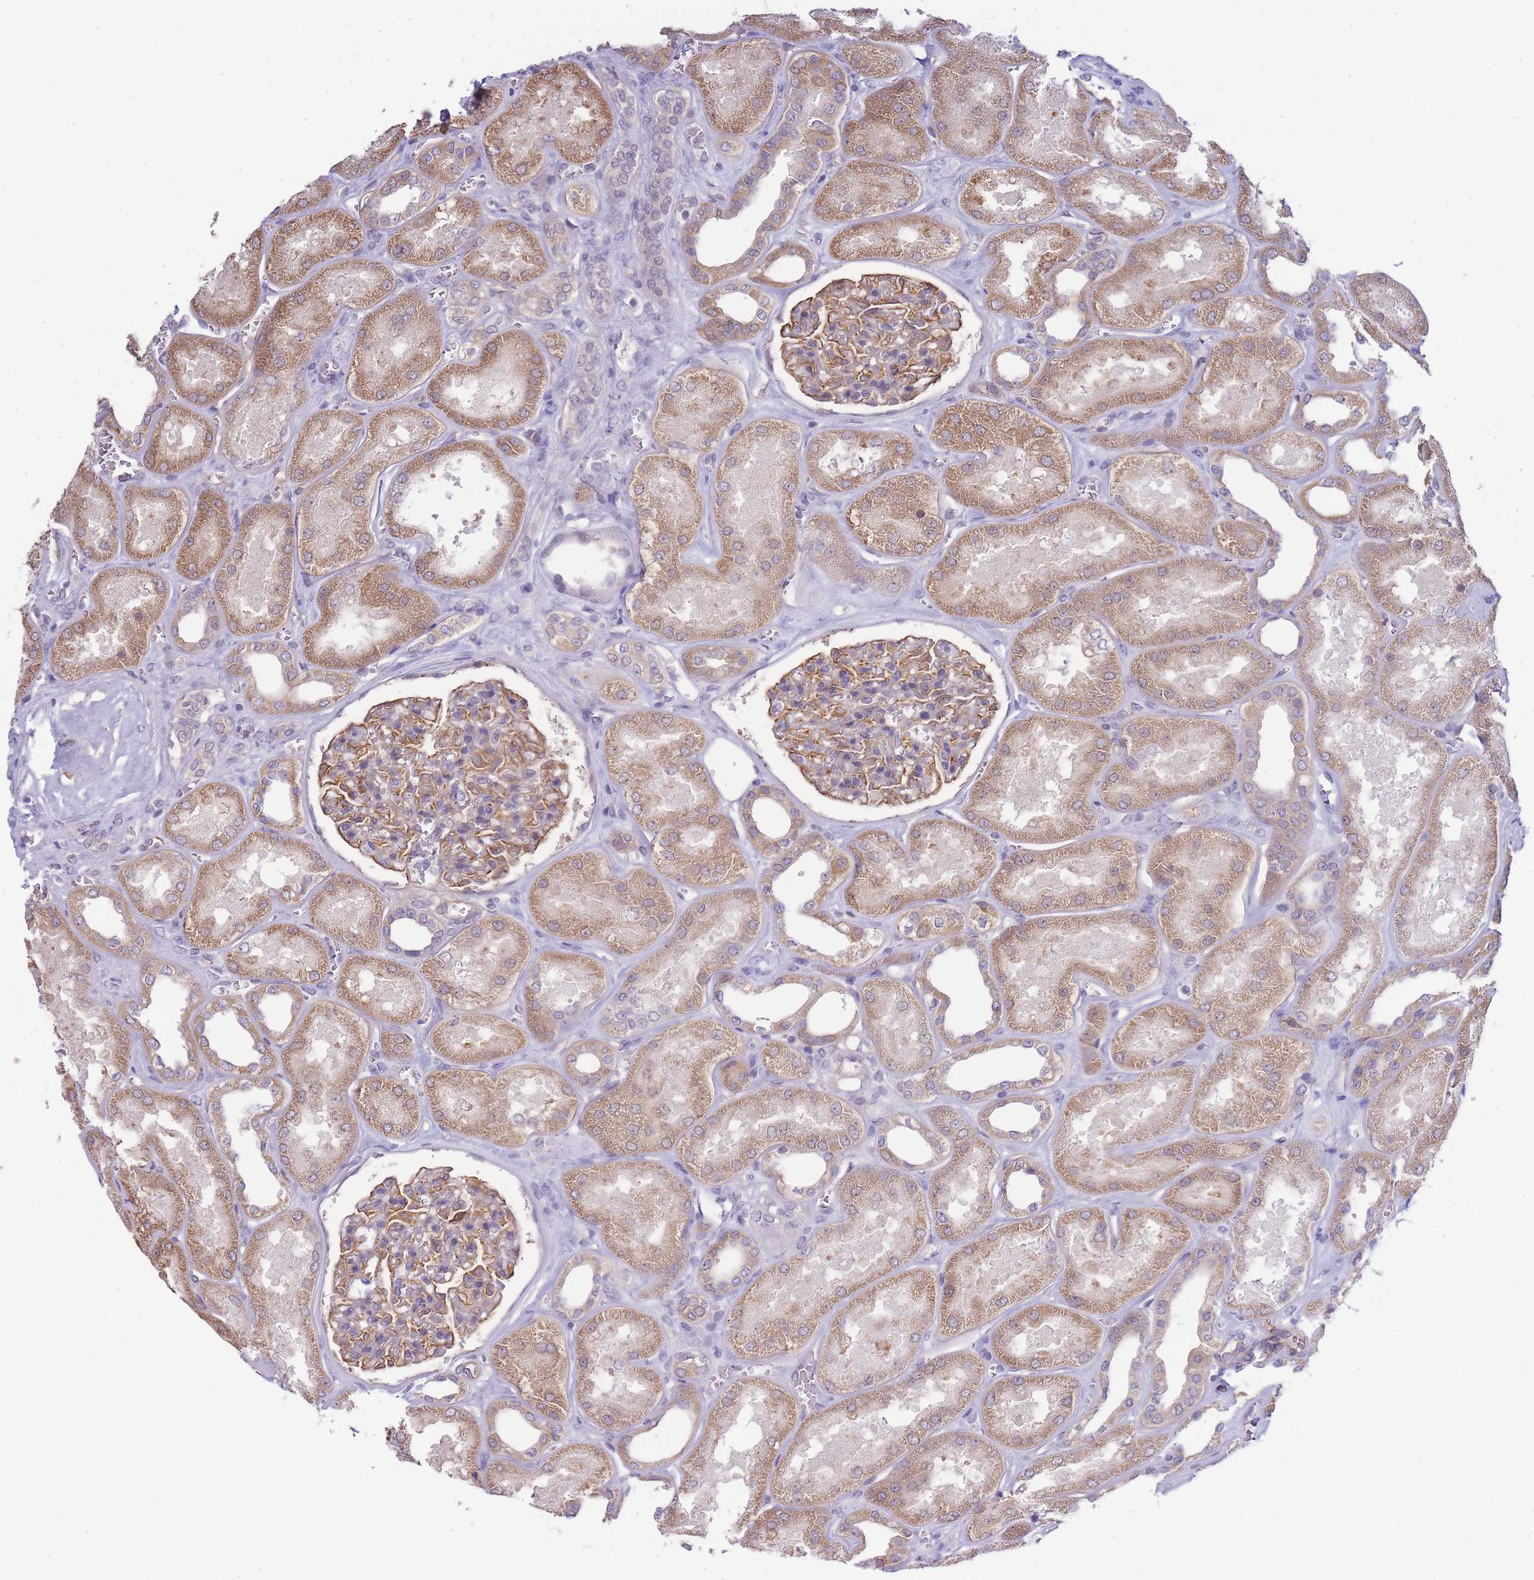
{"staining": {"intensity": "moderate", "quantity": "25%-75%", "location": "cytoplasmic/membranous"}, "tissue": "kidney", "cell_type": "Cells in glomeruli", "image_type": "normal", "snomed": [{"axis": "morphology", "description": "Normal tissue, NOS"}, {"axis": "morphology", "description": "Adenocarcinoma, NOS"}, {"axis": "topography", "description": "Kidney"}], "caption": "Approximately 25%-75% of cells in glomeruli in normal kidney reveal moderate cytoplasmic/membranous protein expression as visualized by brown immunohistochemical staining.", "gene": "C19orf25", "patient": {"sex": "female", "age": 68}}